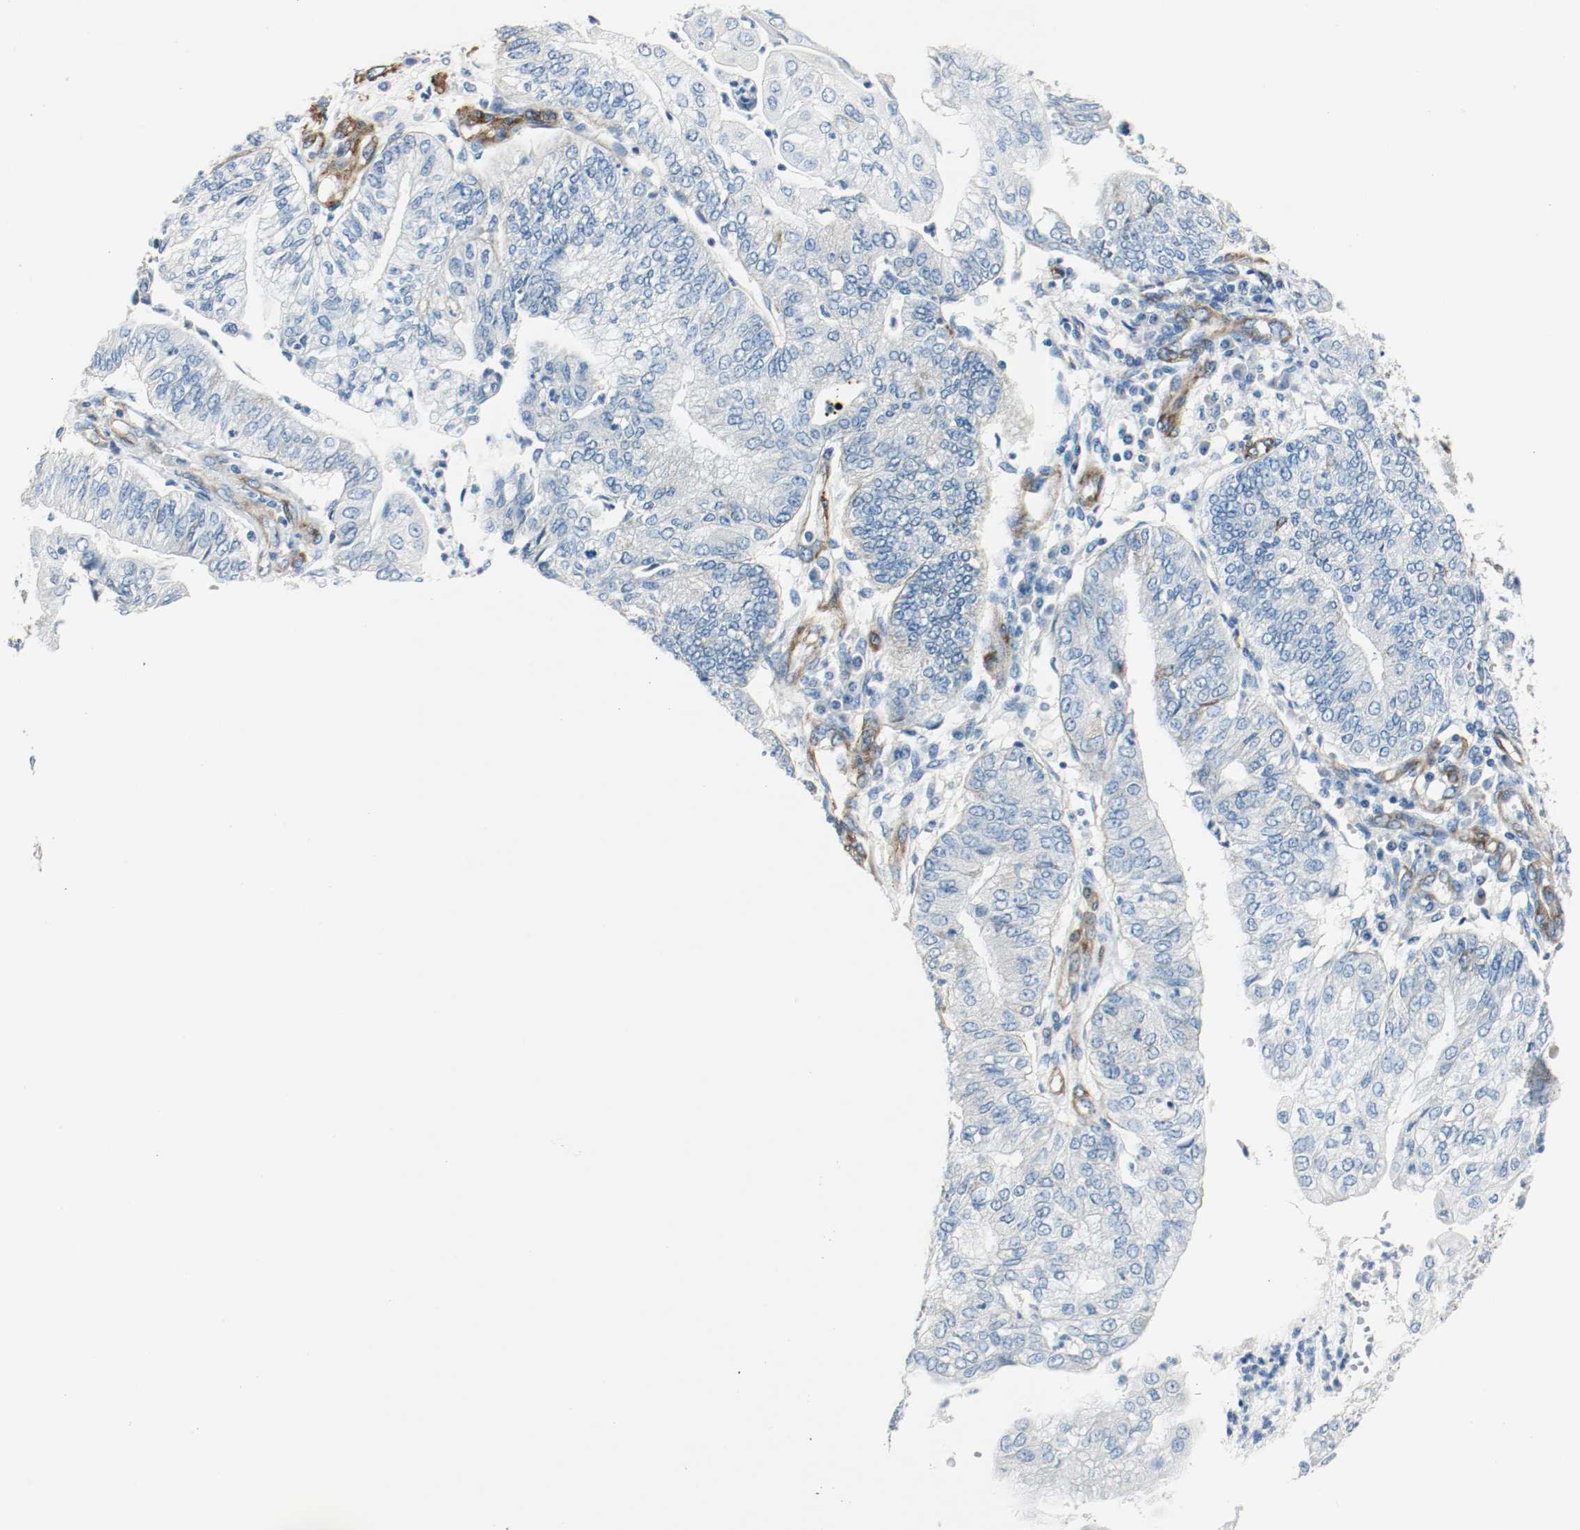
{"staining": {"intensity": "negative", "quantity": "none", "location": "none"}, "tissue": "endometrial cancer", "cell_type": "Tumor cells", "image_type": "cancer", "snomed": [{"axis": "morphology", "description": "Adenocarcinoma, NOS"}, {"axis": "topography", "description": "Endometrium"}], "caption": "Tumor cells show no significant positivity in endometrial cancer (adenocarcinoma). (DAB IHC, high magnification).", "gene": "LAMB1", "patient": {"sex": "female", "age": 59}}